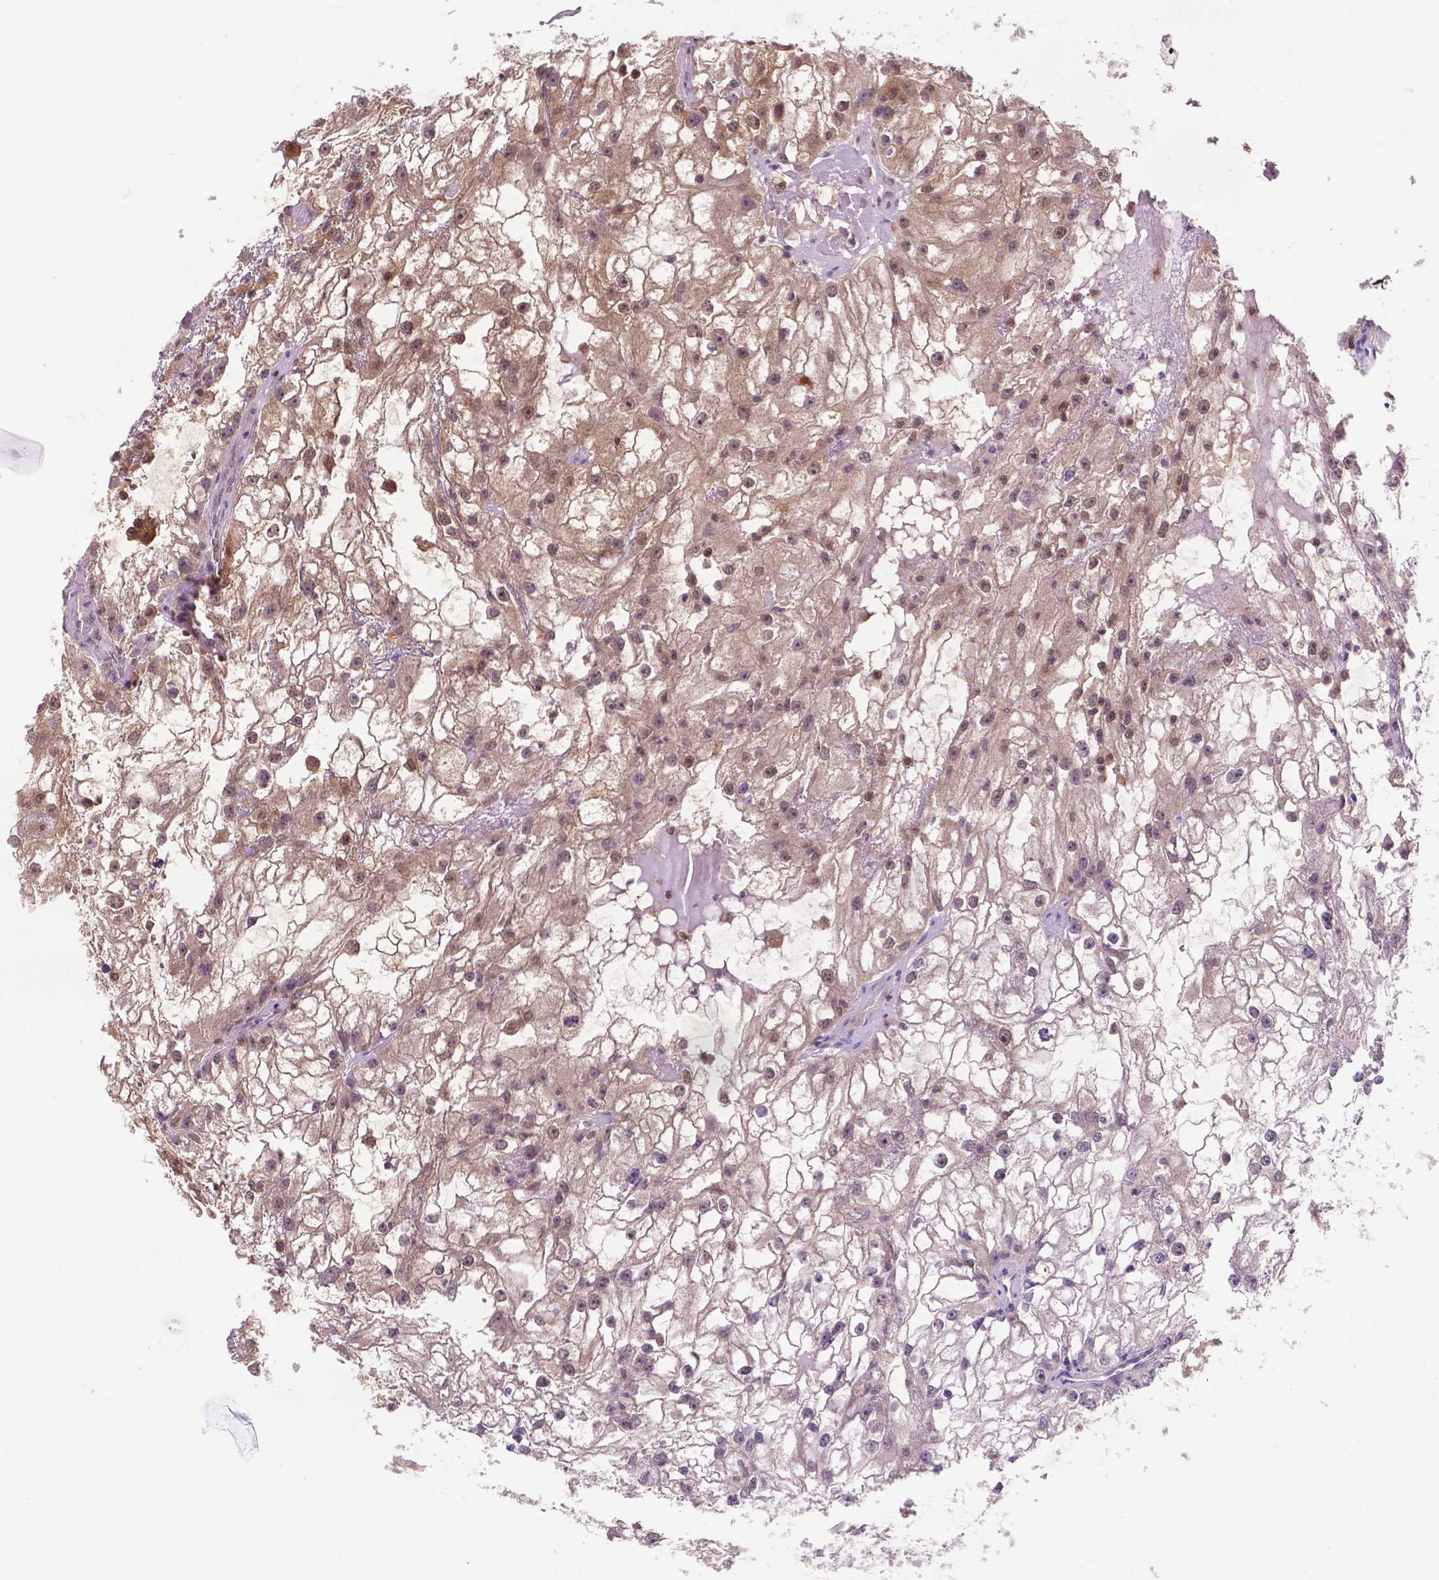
{"staining": {"intensity": "weak", "quantity": "25%-75%", "location": "cytoplasmic/membranous,nuclear"}, "tissue": "renal cancer", "cell_type": "Tumor cells", "image_type": "cancer", "snomed": [{"axis": "morphology", "description": "Adenocarcinoma, NOS"}, {"axis": "topography", "description": "Kidney"}], "caption": "Protein staining reveals weak cytoplasmic/membranous and nuclear positivity in about 25%-75% of tumor cells in renal adenocarcinoma. The protein is stained brown, and the nuclei are stained in blue (DAB (3,3'-diaminobenzidine) IHC with brightfield microscopy, high magnification).", "gene": "UBE2L6", "patient": {"sex": "male", "age": 59}}